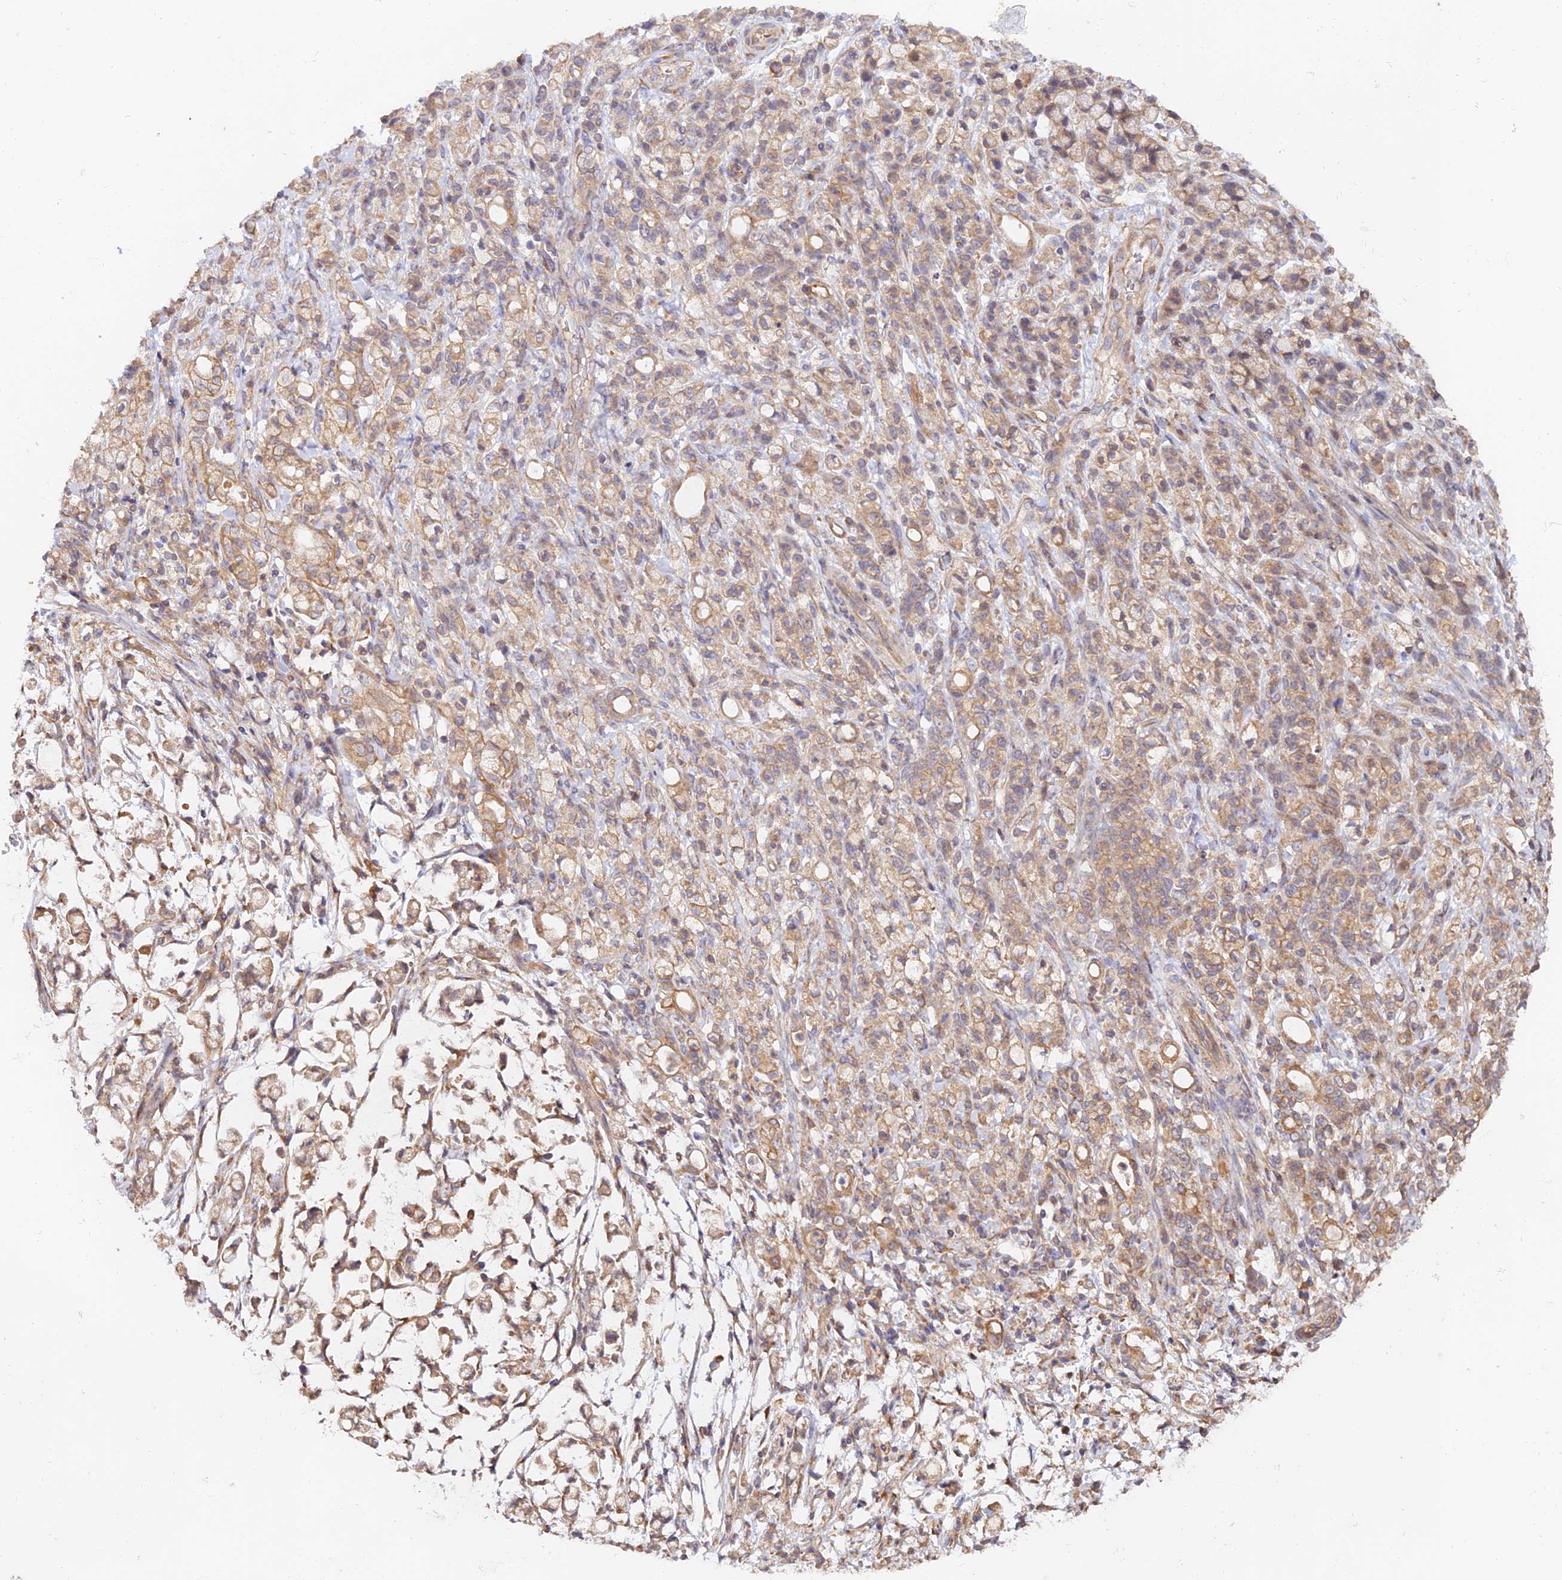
{"staining": {"intensity": "moderate", "quantity": "25%-75%", "location": "cytoplasmic/membranous"}, "tissue": "stomach cancer", "cell_type": "Tumor cells", "image_type": "cancer", "snomed": [{"axis": "morphology", "description": "Adenocarcinoma, NOS"}, {"axis": "topography", "description": "Stomach"}], "caption": "A histopathology image of human adenocarcinoma (stomach) stained for a protein exhibits moderate cytoplasmic/membranous brown staining in tumor cells.", "gene": "MYO9A", "patient": {"sex": "female", "age": 60}}